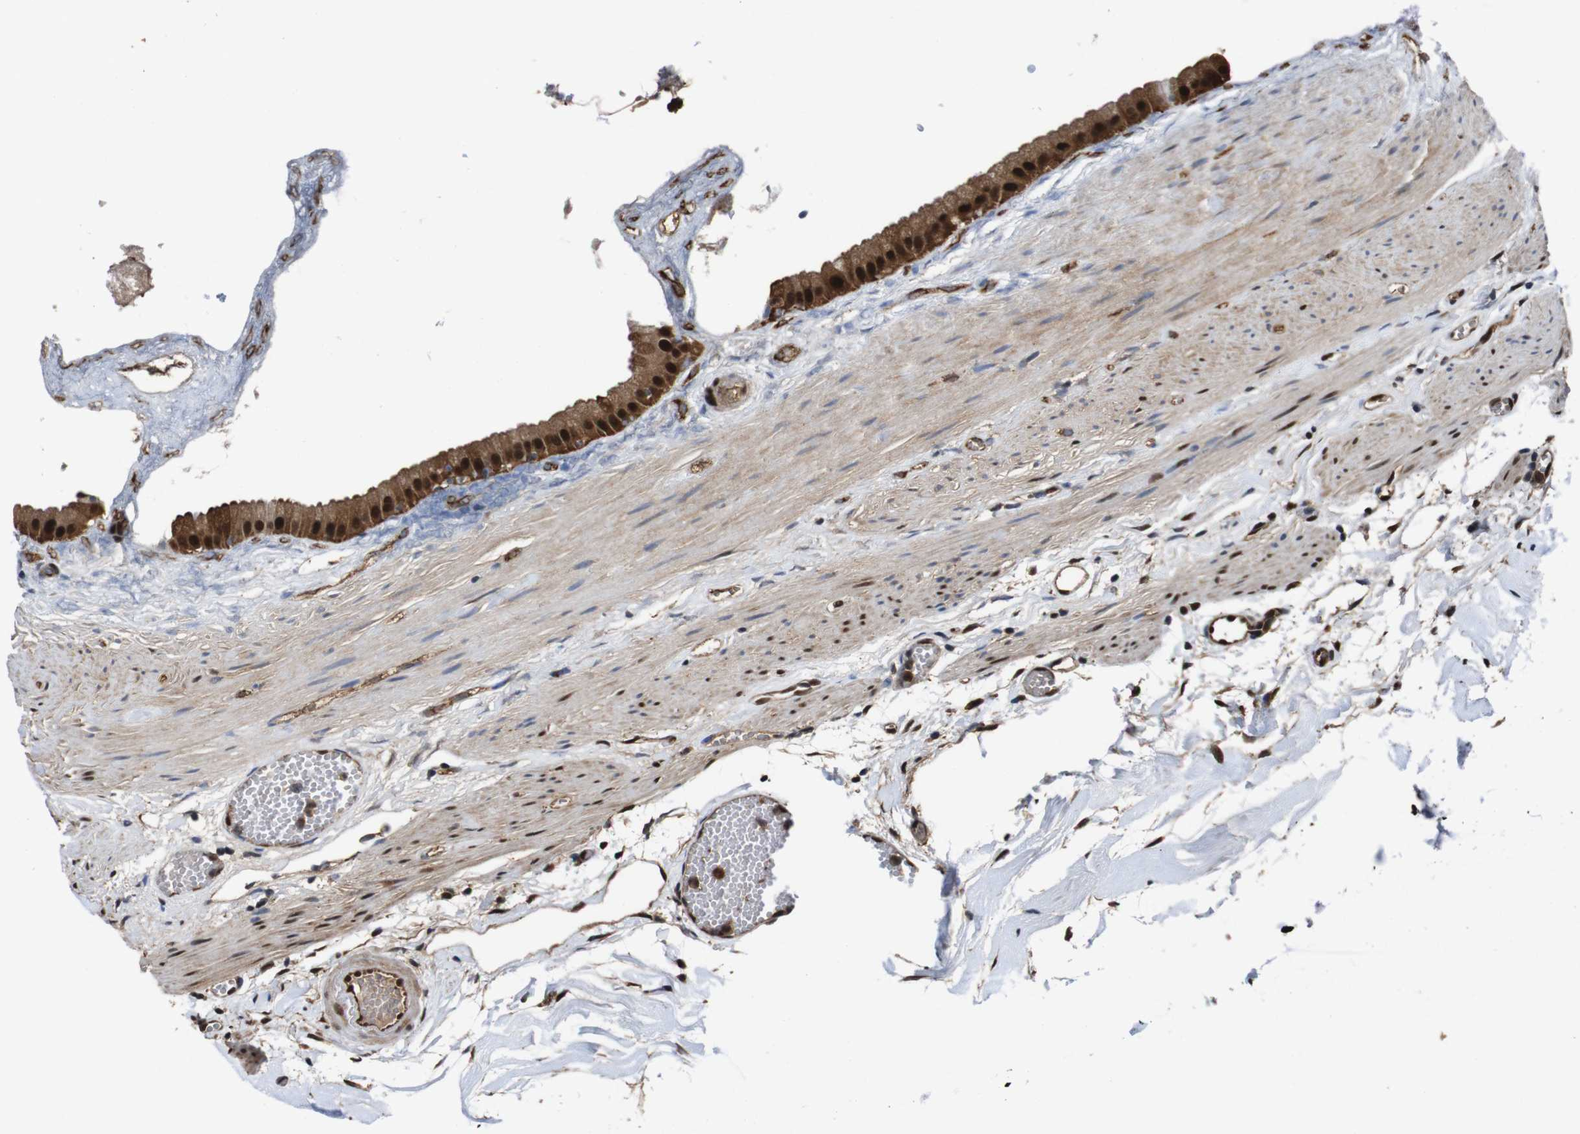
{"staining": {"intensity": "strong", "quantity": ">75%", "location": "cytoplasmic/membranous,nuclear"}, "tissue": "gallbladder", "cell_type": "Glandular cells", "image_type": "normal", "snomed": [{"axis": "morphology", "description": "Normal tissue, NOS"}, {"axis": "topography", "description": "Gallbladder"}], "caption": "This is a photomicrograph of immunohistochemistry staining of benign gallbladder, which shows strong expression in the cytoplasmic/membranous,nuclear of glandular cells.", "gene": "VCP", "patient": {"sex": "female", "age": 64}}